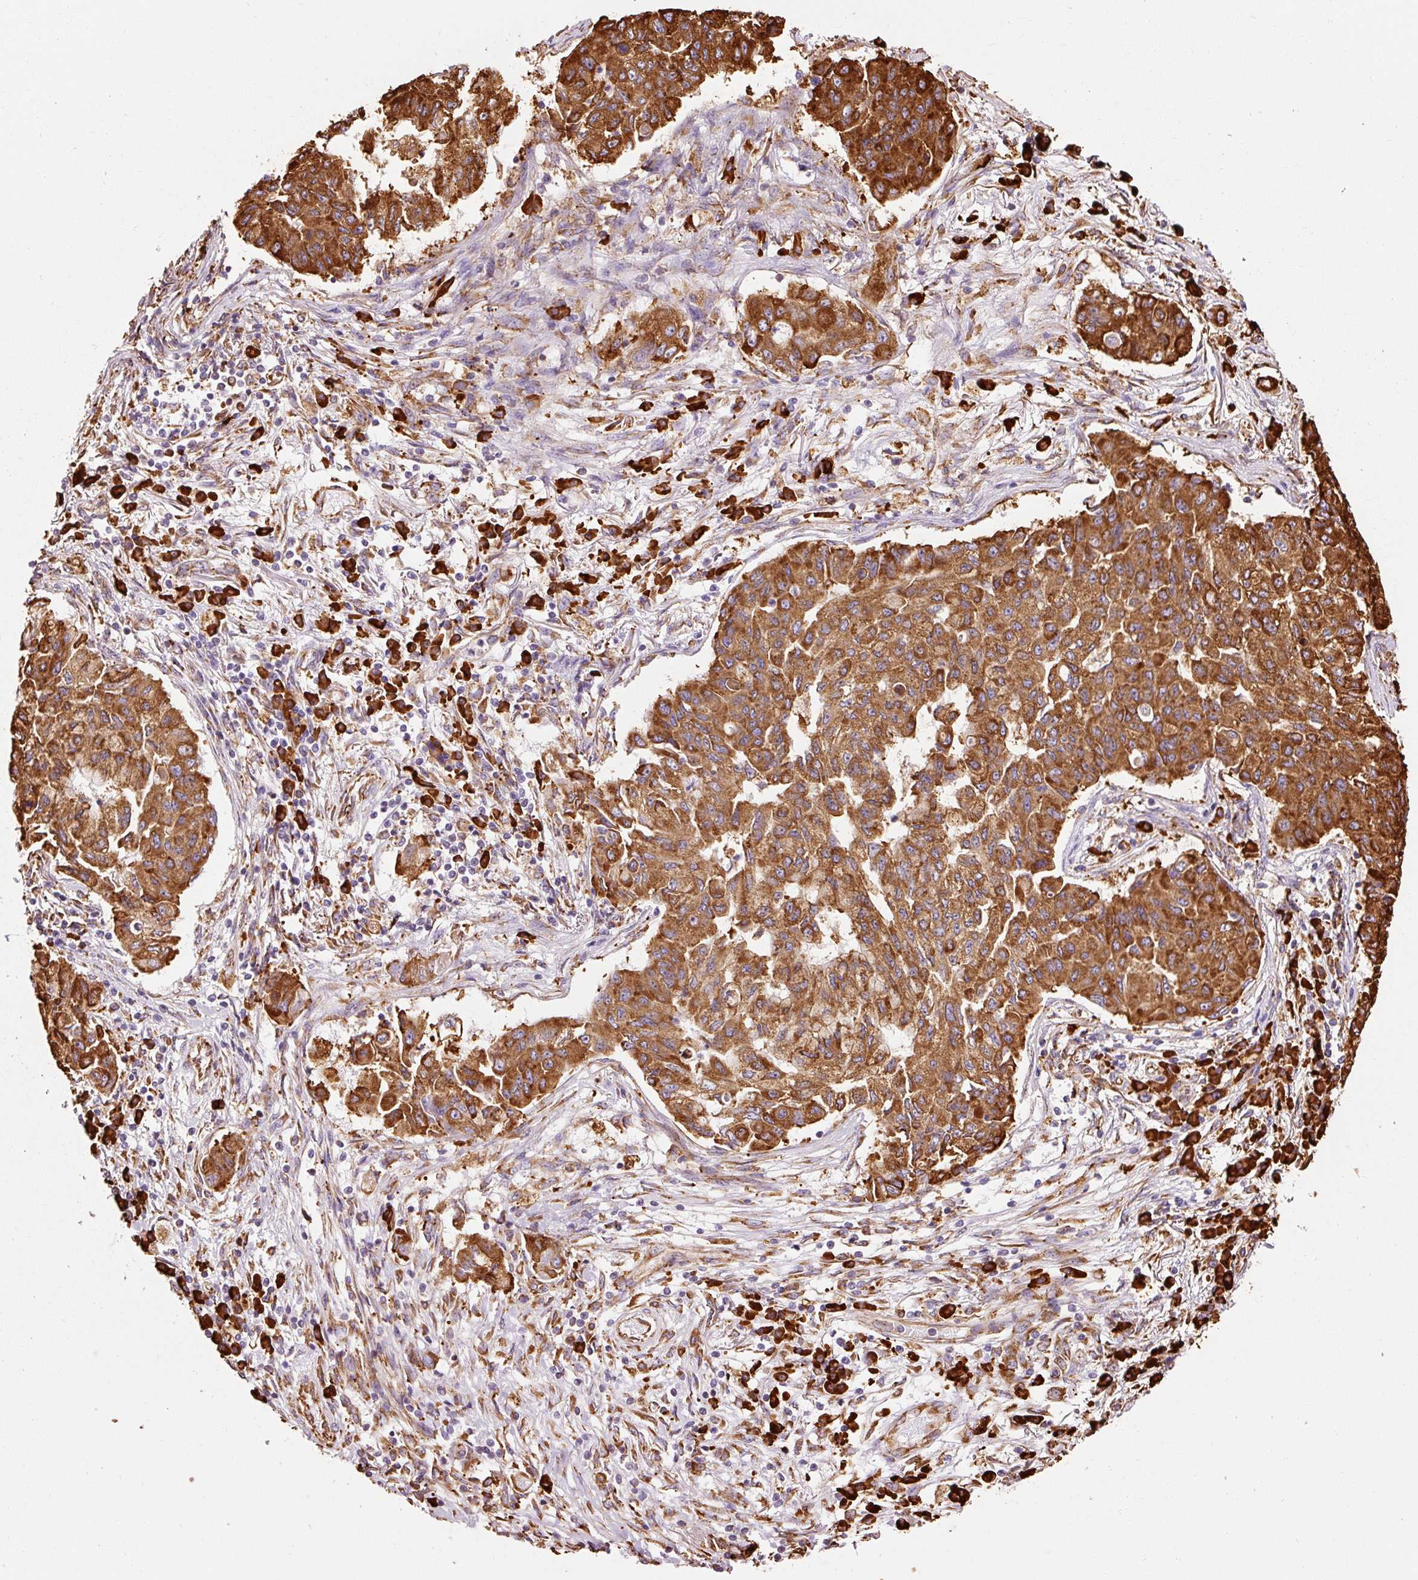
{"staining": {"intensity": "strong", "quantity": ">75%", "location": "cytoplasmic/membranous"}, "tissue": "lung cancer", "cell_type": "Tumor cells", "image_type": "cancer", "snomed": [{"axis": "morphology", "description": "Squamous cell carcinoma, NOS"}, {"axis": "topography", "description": "Lung"}], "caption": "Immunohistochemical staining of lung squamous cell carcinoma displays high levels of strong cytoplasmic/membranous positivity in about >75% of tumor cells. (DAB = brown stain, brightfield microscopy at high magnification).", "gene": "KLC1", "patient": {"sex": "male", "age": 74}}